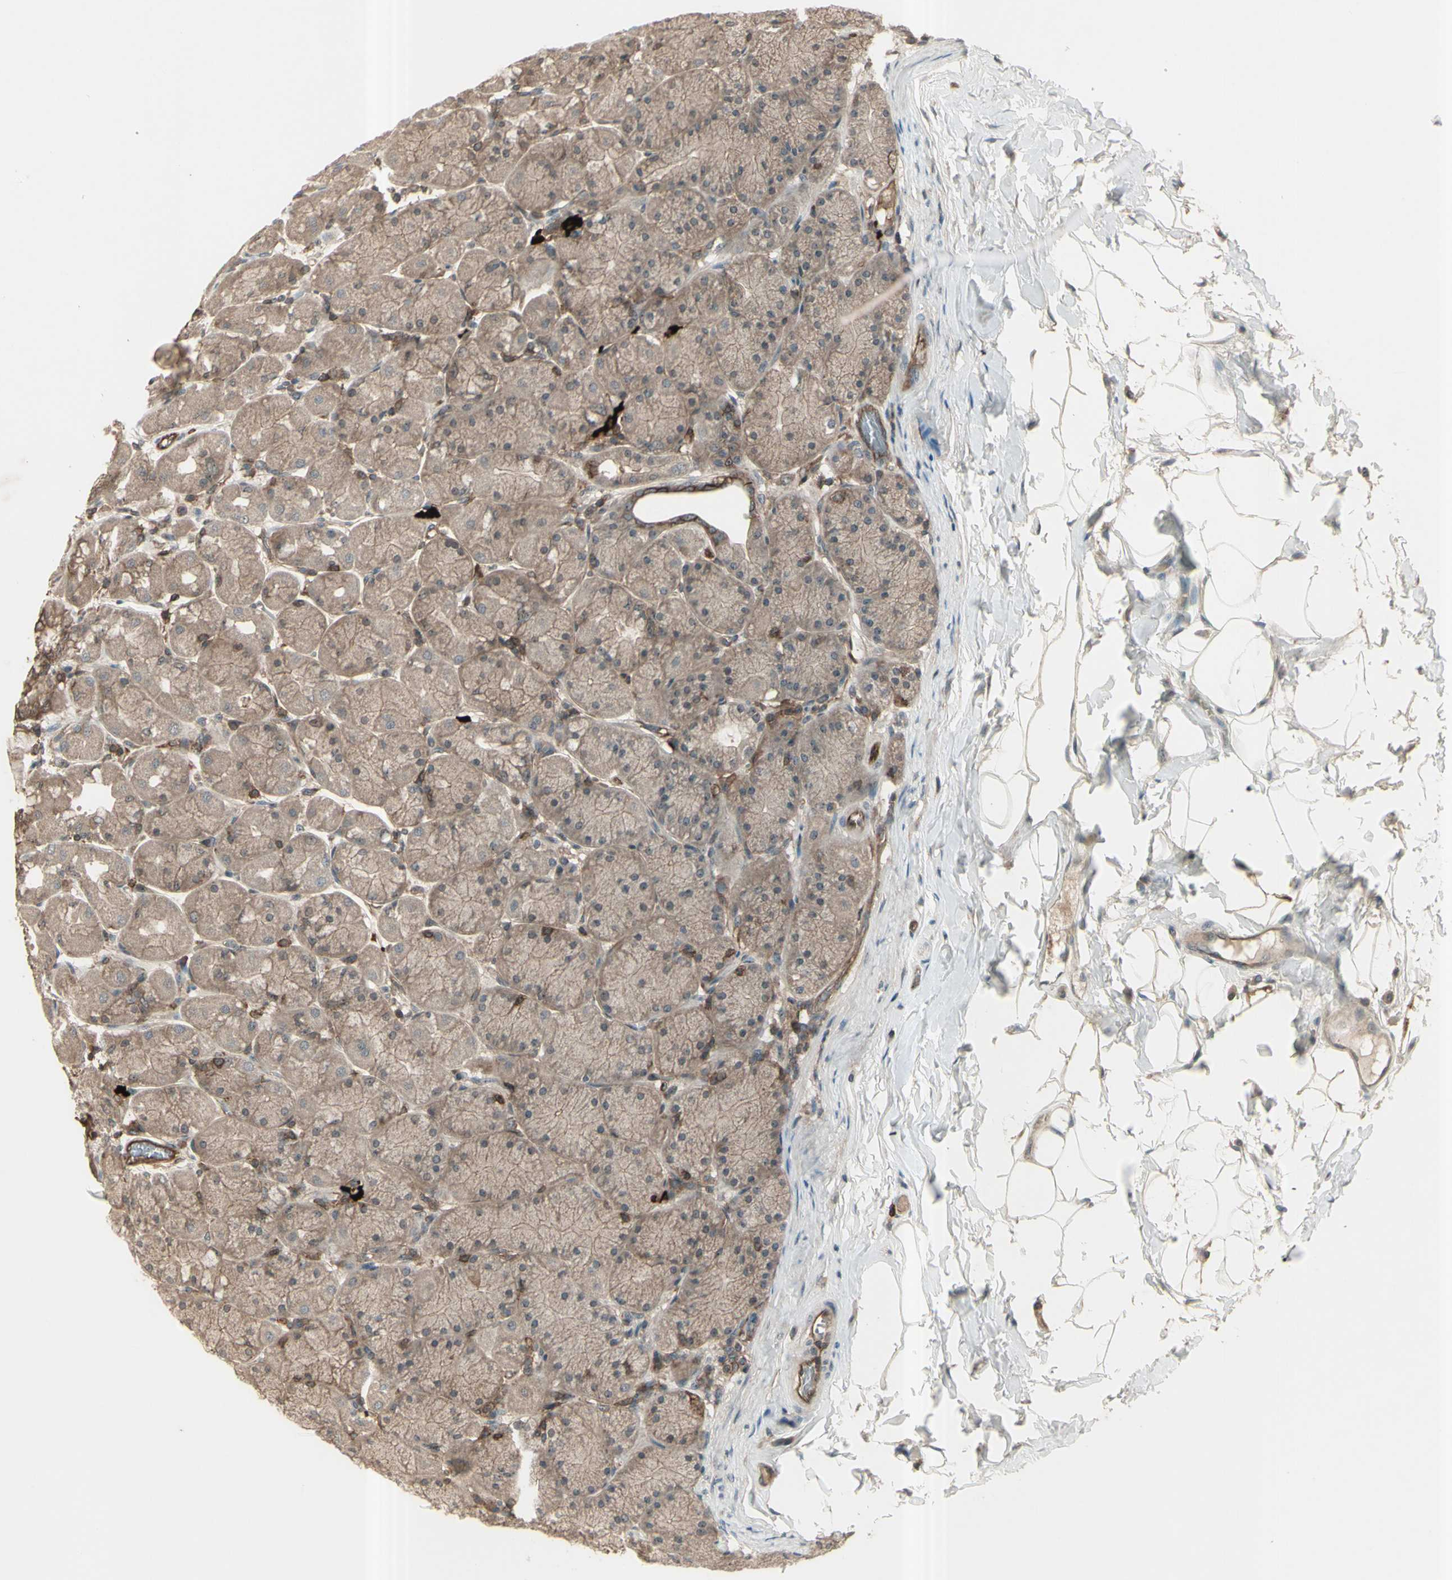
{"staining": {"intensity": "strong", "quantity": ">75%", "location": "cytoplasmic/membranous"}, "tissue": "stomach", "cell_type": "Glandular cells", "image_type": "normal", "snomed": [{"axis": "morphology", "description": "Normal tissue, NOS"}, {"axis": "topography", "description": "Stomach, upper"}], "caption": "Immunohistochemical staining of benign stomach exhibits strong cytoplasmic/membranous protein expression in about >75% of glandular cells. (Stains: DAB in brown, nuclei in blue, Microscopy: brightfield microscopy at high magnification).", "gene": "FXYD5", "patient": {"sex": "female", "age": 56}}